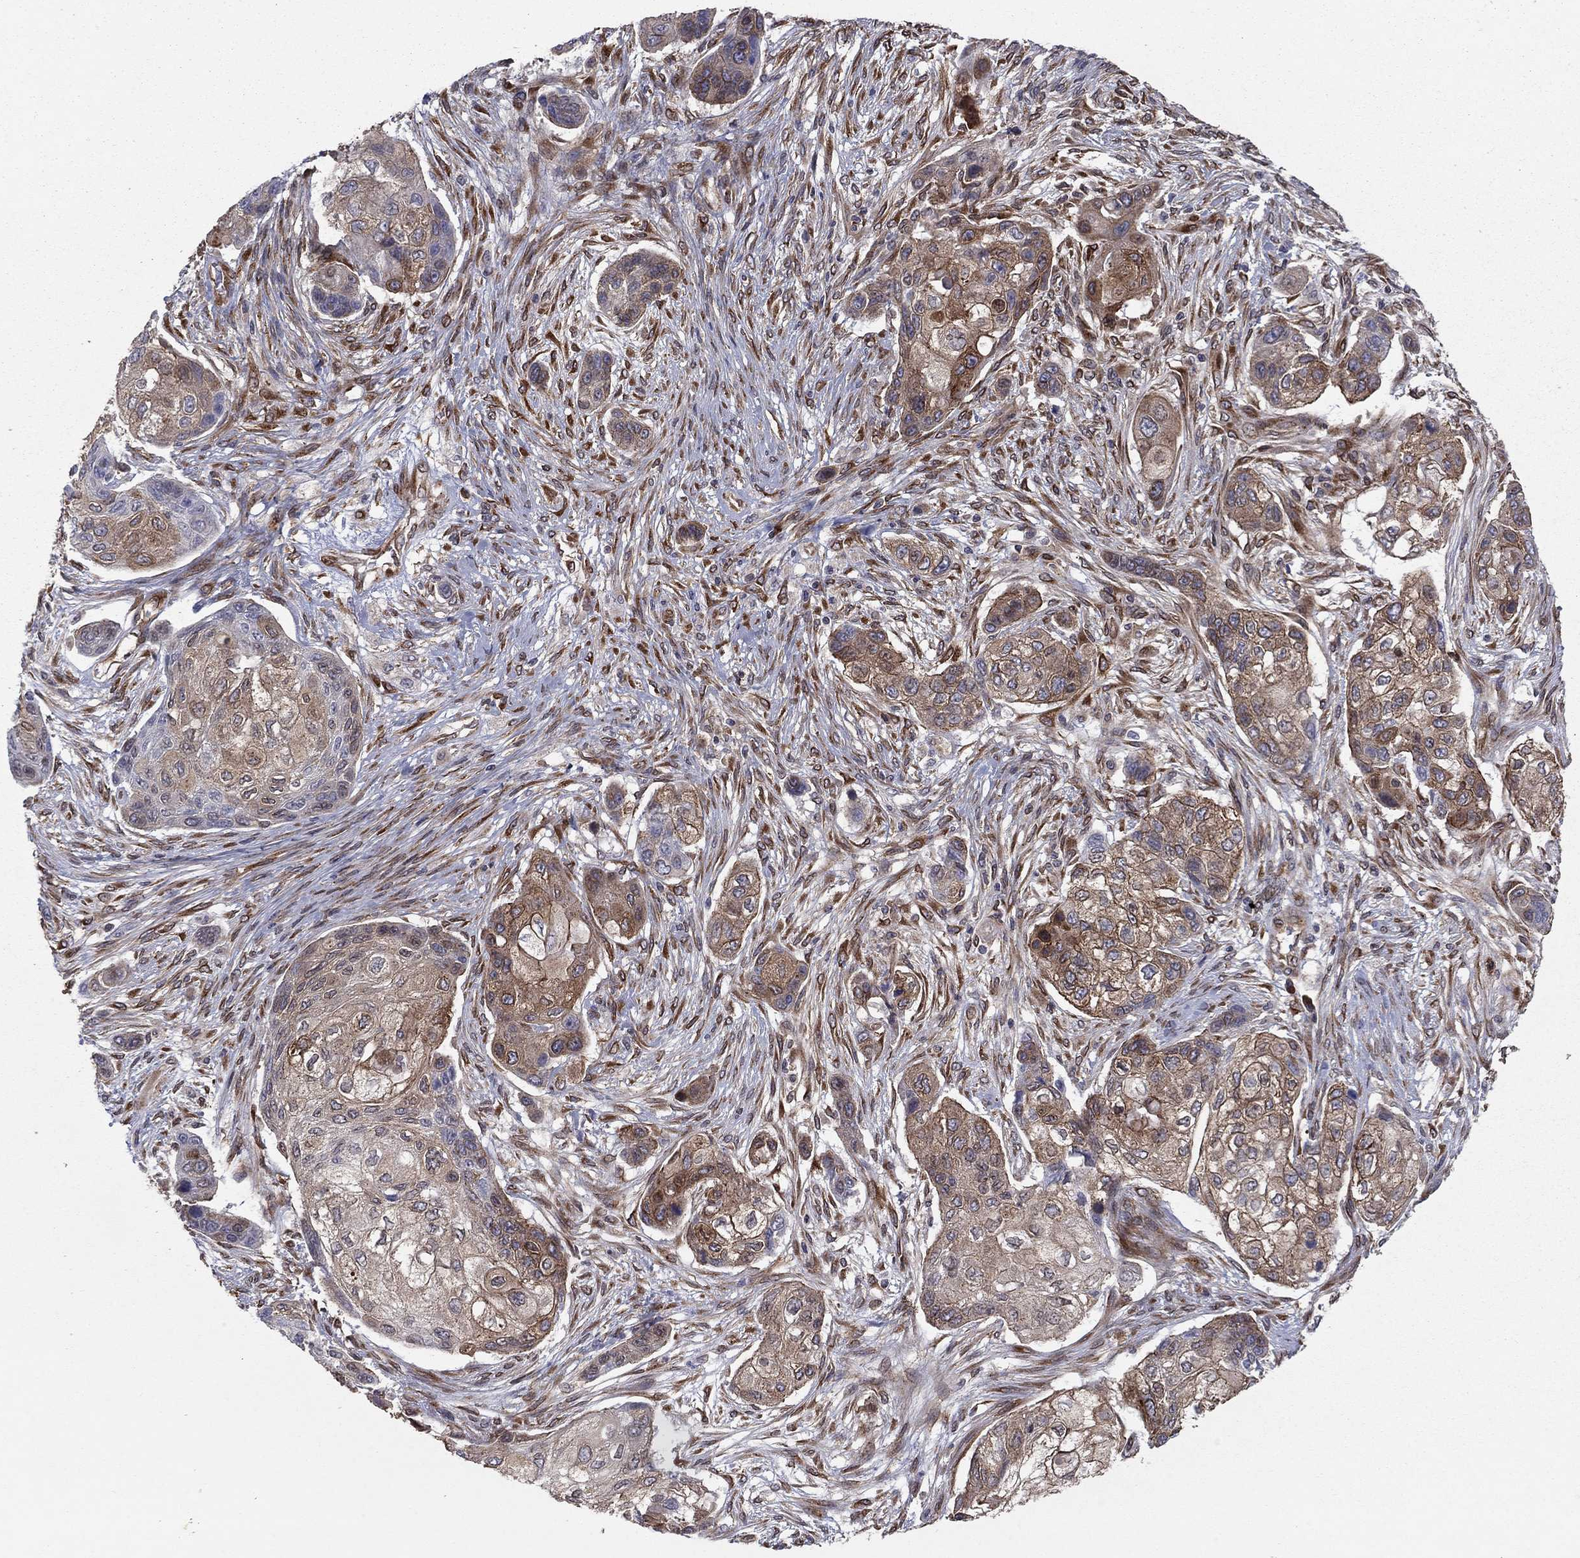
{"staining": {"intensity": "moderate", "quantity": "<25%", "location": "cytoplasmic/membranous"}, "tissue": "lung cancer", "cell_type": "Tumor cells", "image_type": "cancer", "snomed": [{"axis": "morphology", "description": "Squamous cell carcinoma, NOS"}, {"axis": "topography", "description": "Lung"}], "caption": "Brown immunohistochemical staining in human lung cancer demonstrates moderate cytoplasmic/membranous expression in approximately <25% of tumor cells. (IHC, brightfield microscopy, high magnification).", "gene": "YIF1A", "patient": {"sex": "male", "age": 69}}